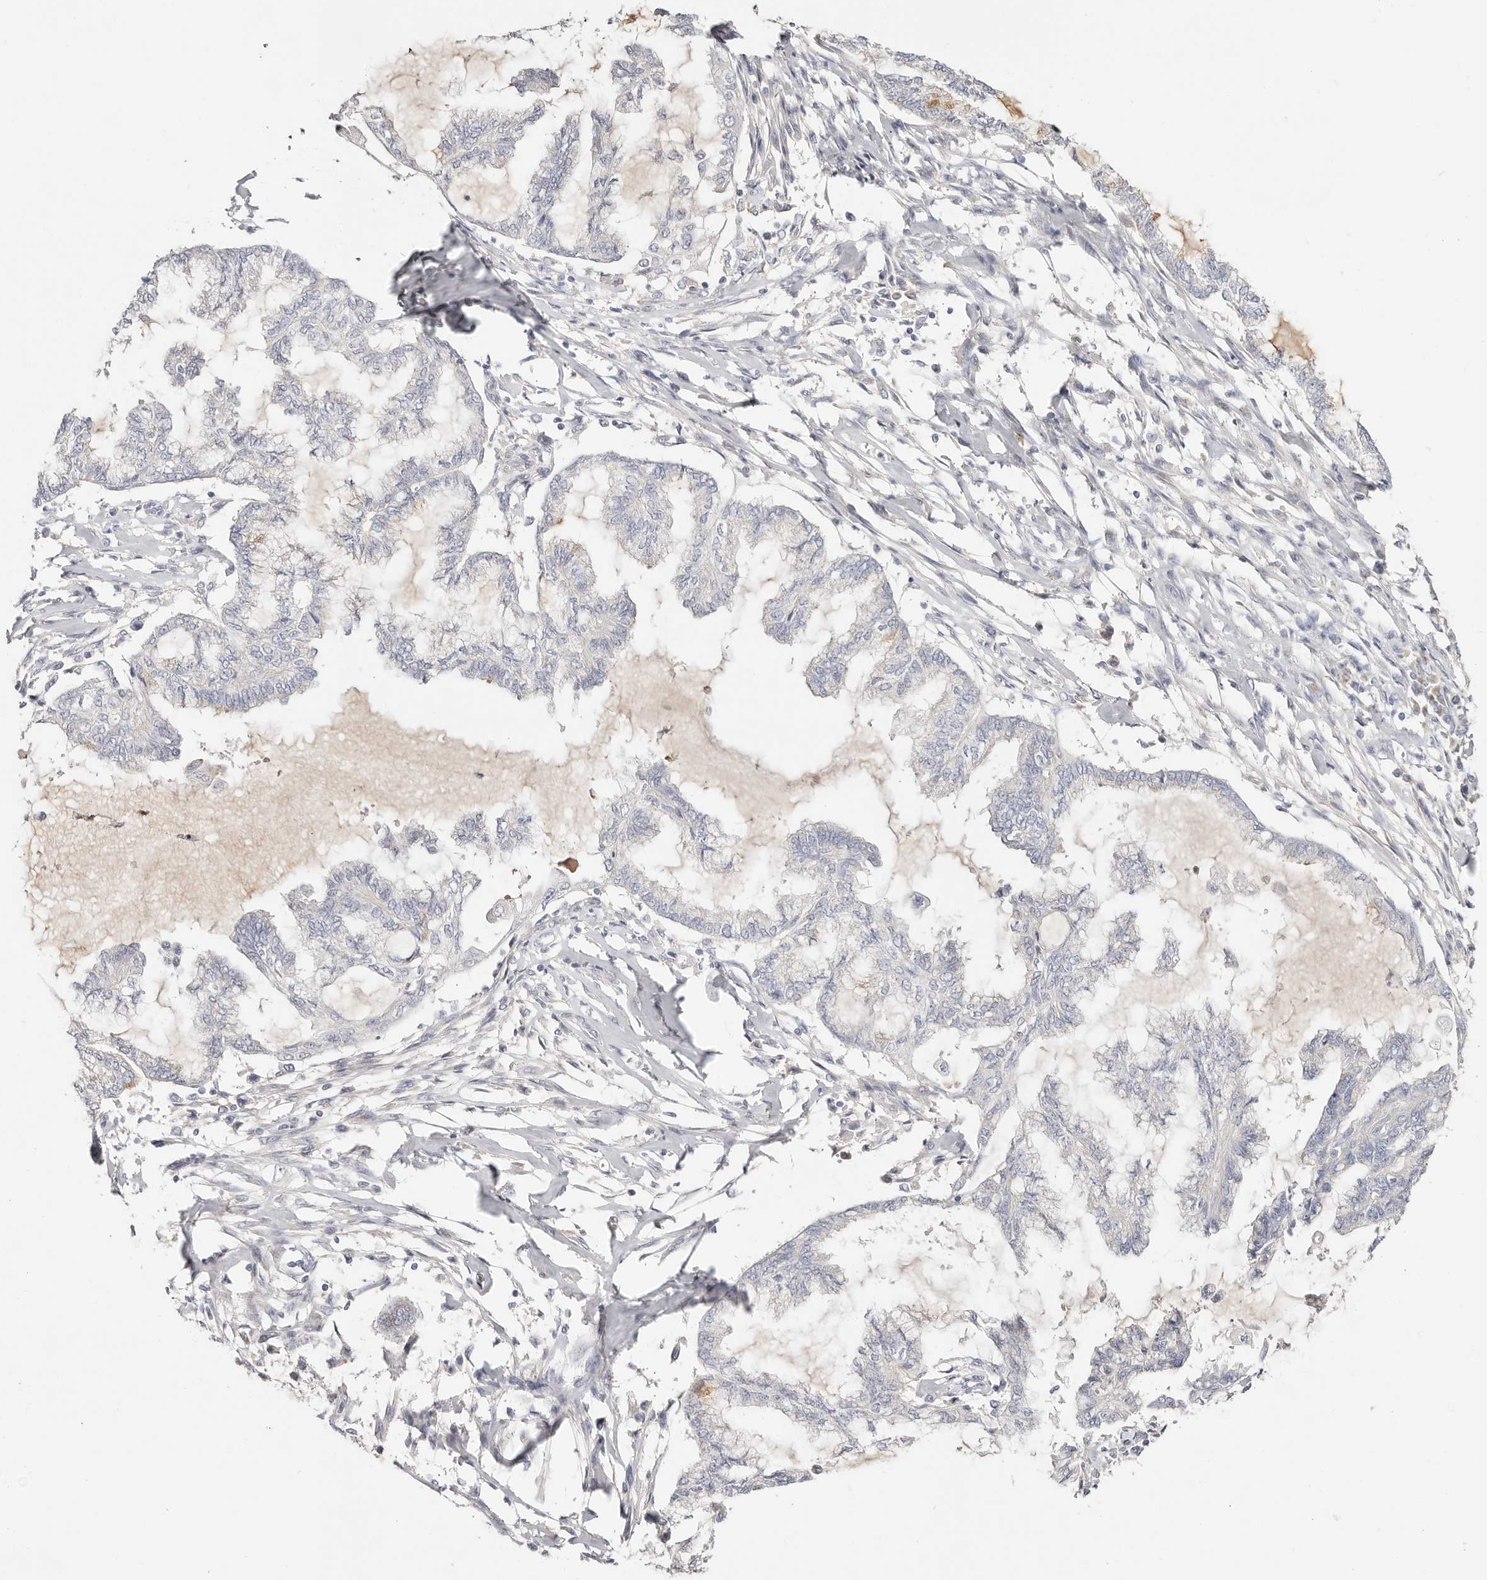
{"staining": {"intensity": "strong", "quantity": "<25%", "location": "cytoplasmic/membranous"}, "tissue": "endometrial cancer", "cell_type": "Tumor cells", "image_type": "cancer", "snomed": [{"axis": "morphology", "description": "Adenocarcinoma, NOS"}, {"axis": "topography", "description": "Endometrium"}], "caption": "Endometrial cancer stained for a protein displays strong cytoplasmic/membranous positivity in tumor cells.", "gene": "DNASE1", "patient": {"sex": "female", "age": 86}}